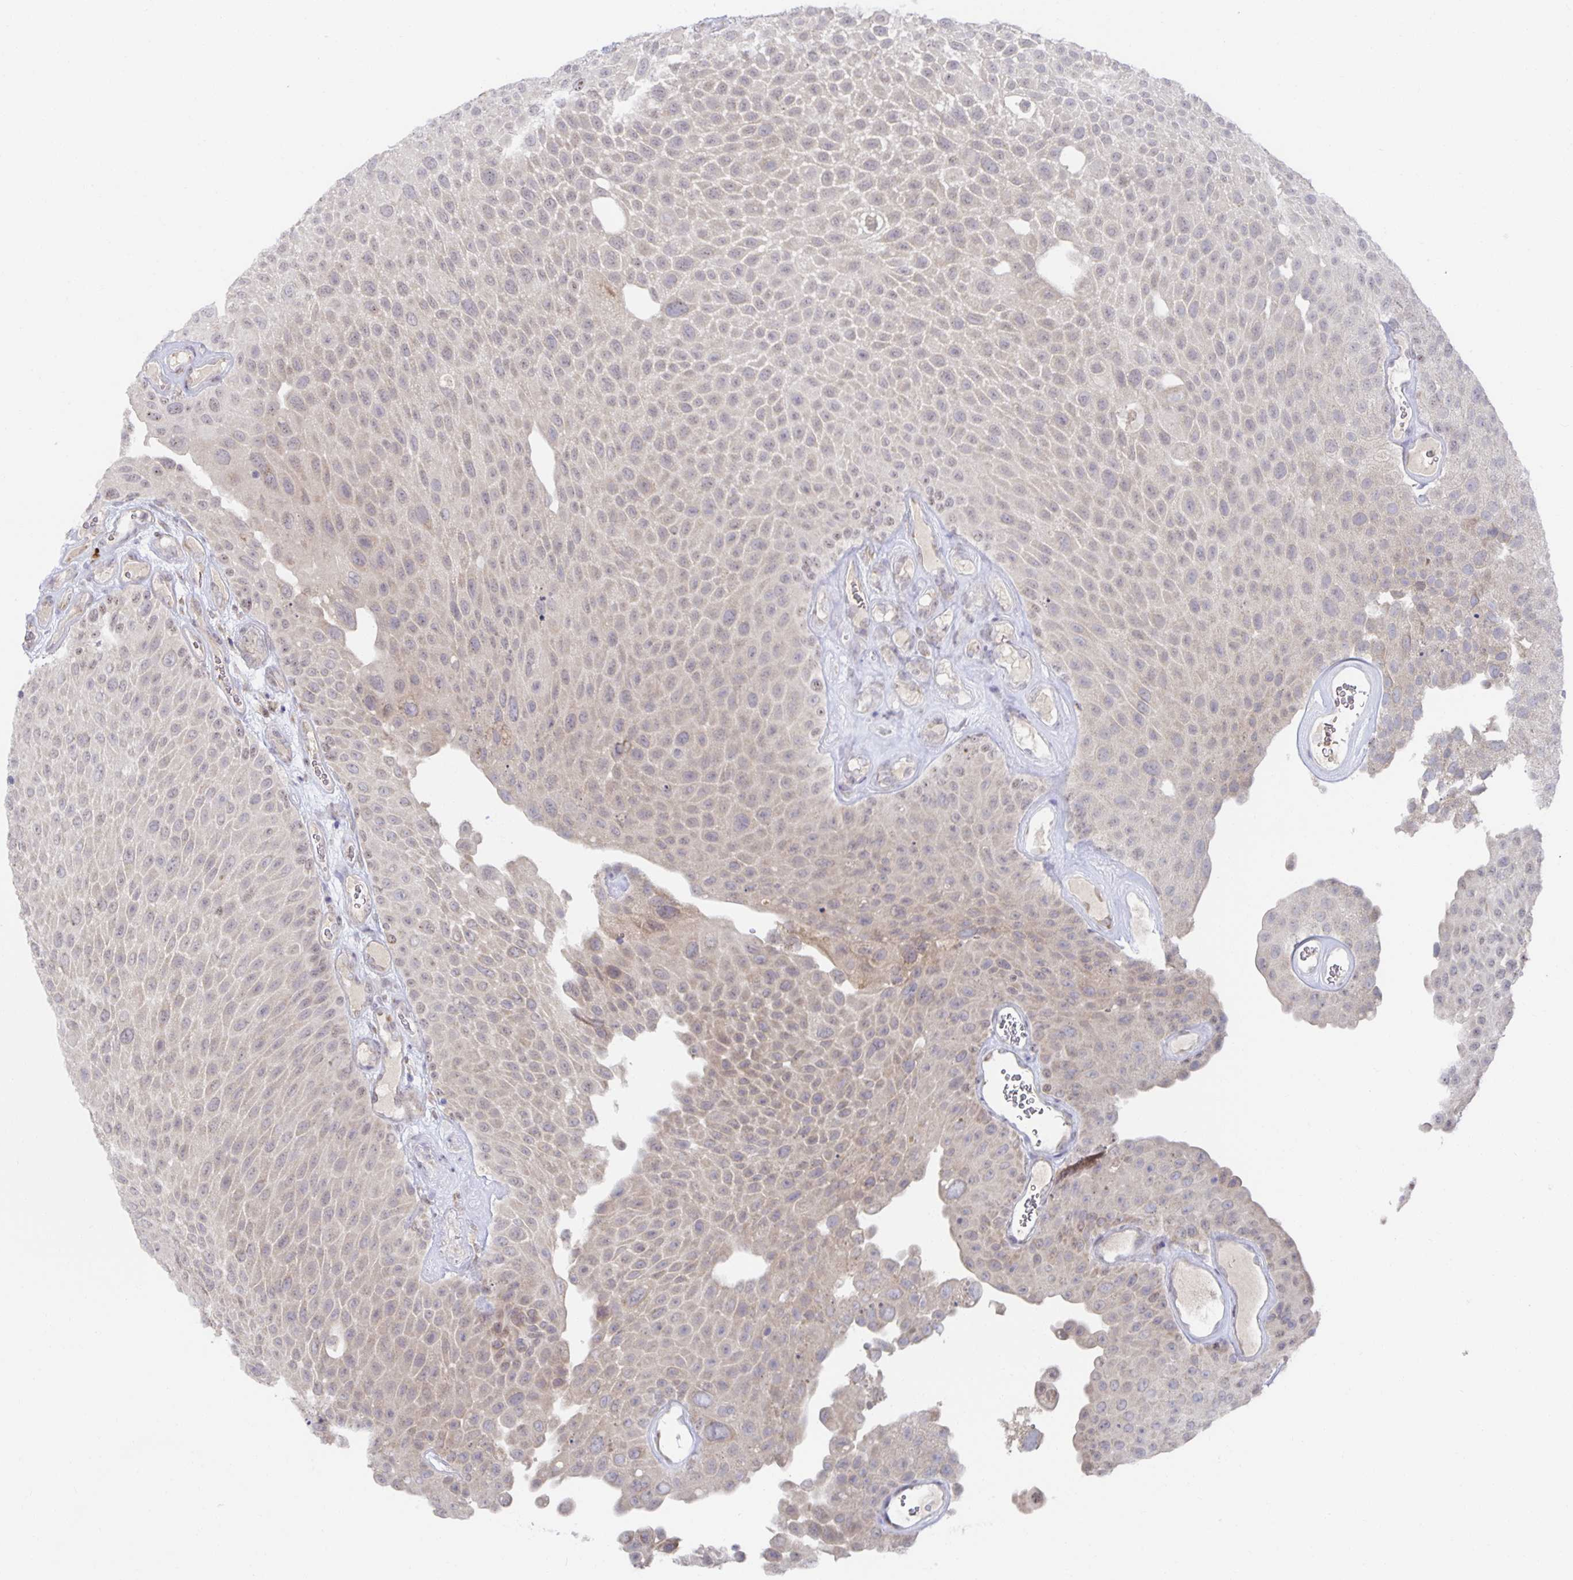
{"staining": {"intensity": "weak", "quantity": "<25%", "location": "cytoplasmic/membranous"}, "tissue": "urothelial cancer", "cell_type": "Tumor cells", "image_type": "cancer", "snomed": [{"axis": "morphology", "description": "Urothelial carcinoma, Low grade"}, {"axis": "topography", "description": "Urinary bladder"}], "caption": "Immunohistochemistry photomicrograph of human urothelial cancer stained for a protein (brown), which displays no positivity in tumor cells. (IHC, brightfield microscopy, high magnification).", "gene": "BAD", "patient": {"sex": "male", "age": 72}}